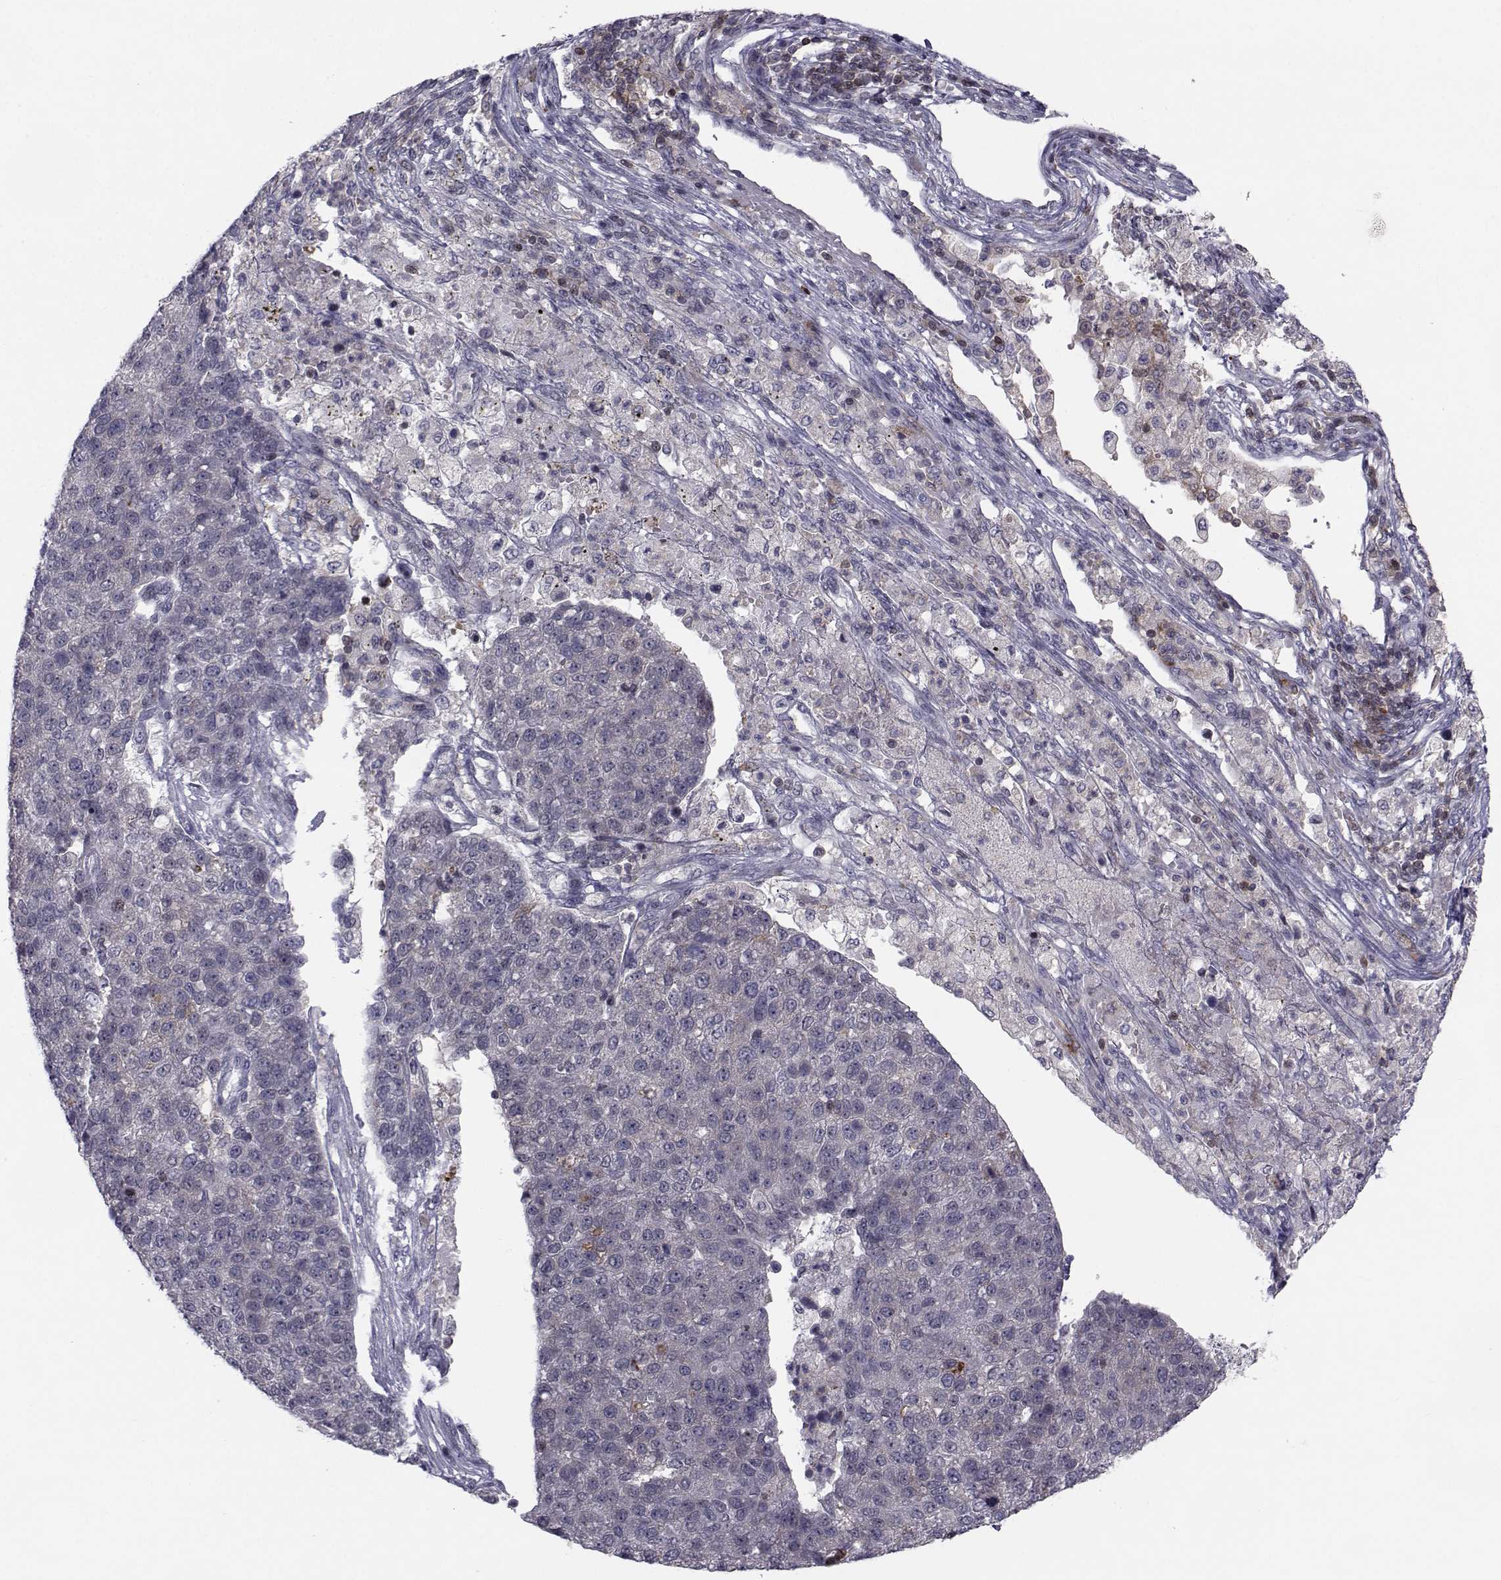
{"staining": {"intensity": "weak", "quantity": "<25%", "location": "cytoplasmic/membranous"}, "tissue": "pancreatic cancer", "cell_type": "Tumor cells", "image_type": "cancer", "snomed": [{"axis": "morphology", "description": "Adenocarcinoma, NOS"}, {"axis": "topography", "description": "Pancreas"}], "caption": "This is an immunohistochemistry image of pancreatic cancer. There is no expression in tumor cells.", "gene": "PCP4L1", "patient": {"sex": "female", "age": 61}}